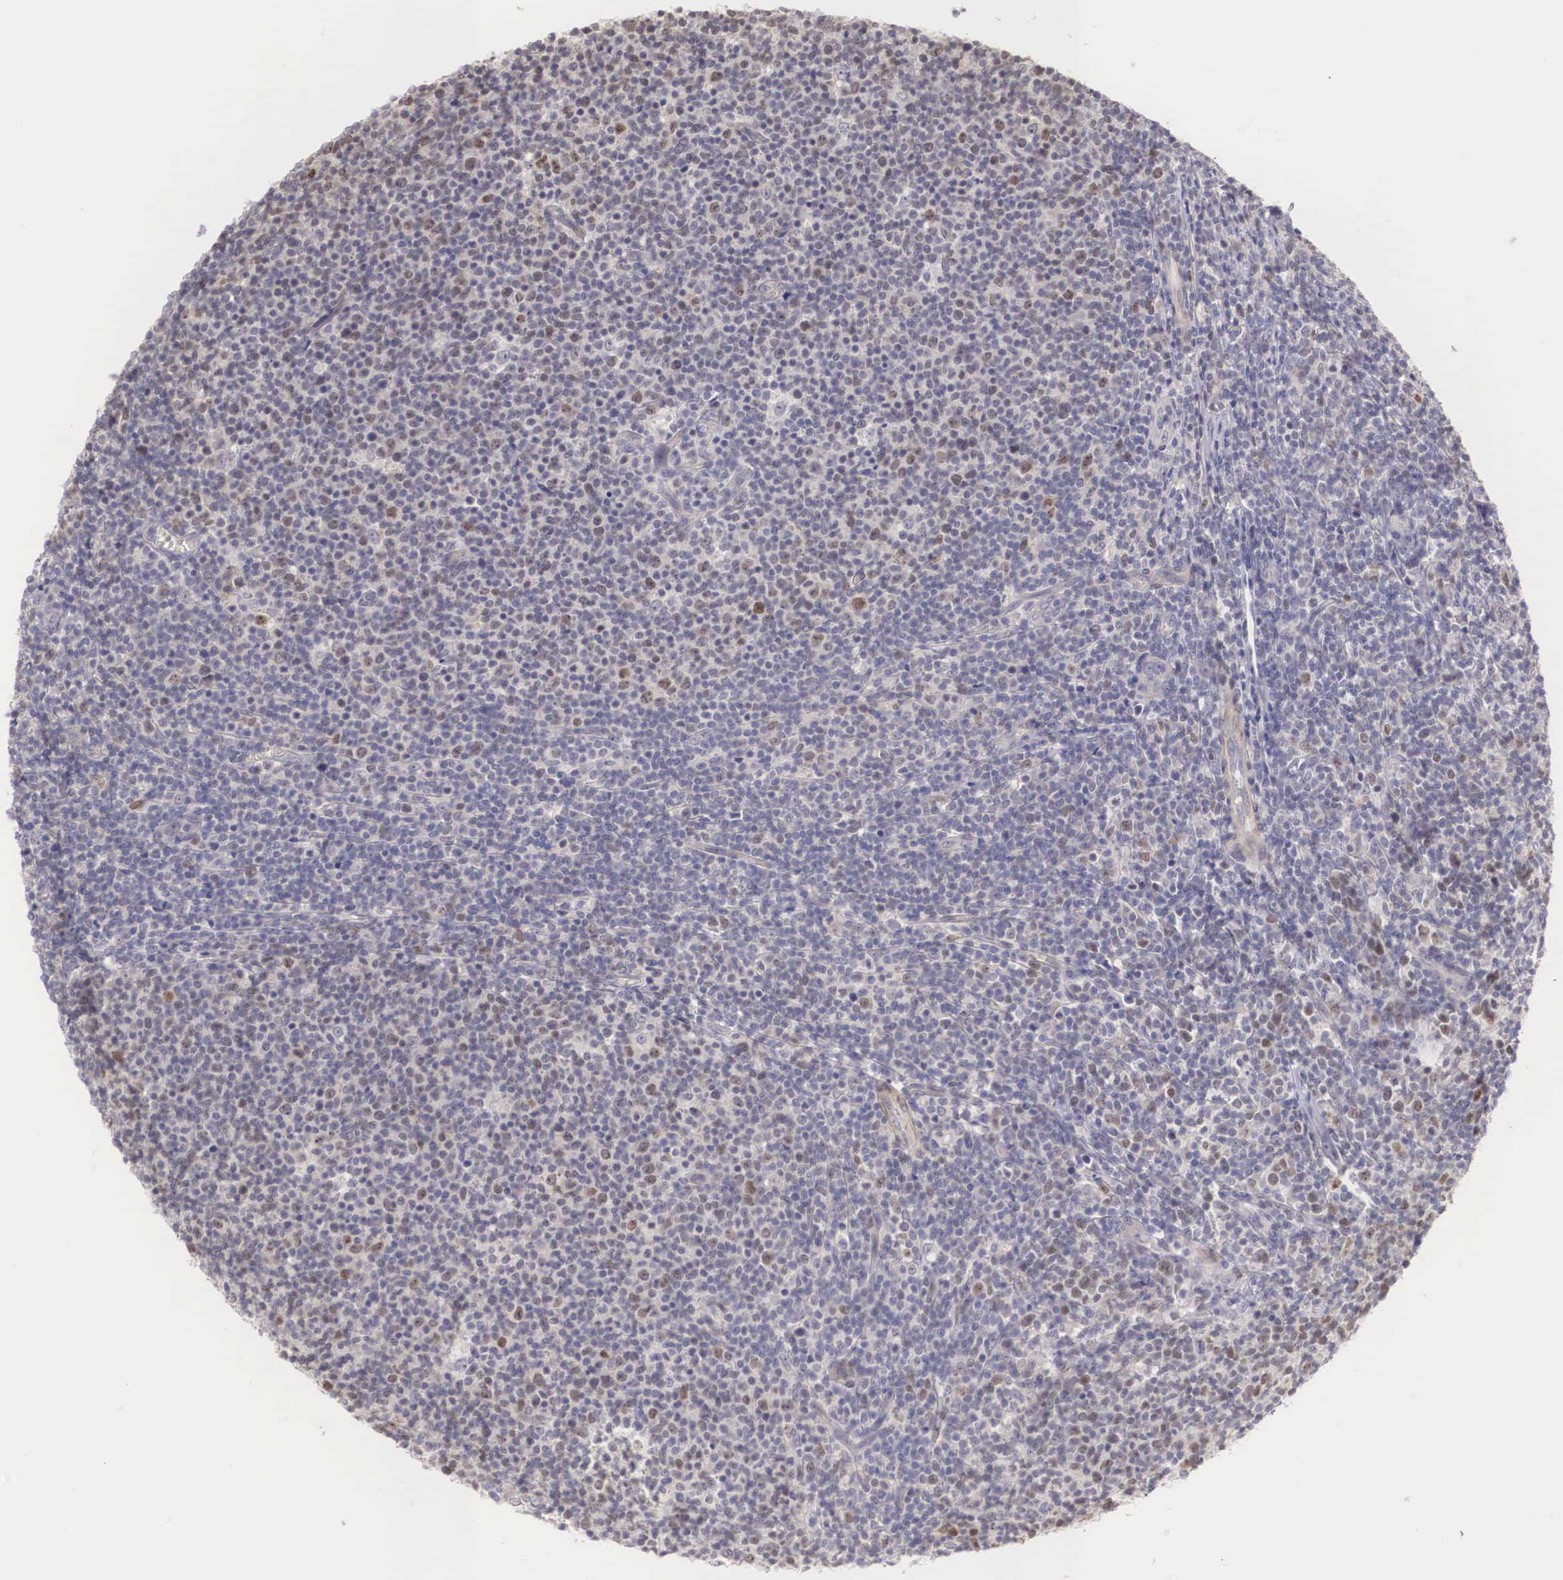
{"staining": {"intensity": "moderate", "quantity": "<25%", "location": "nuclear"}, "tissue": "lymphoma", "cell_type": "Tumor cells", "image_type": "cancer", "snomed": [{"axis": "morphology", "description": "Malignant lymphoma, non-Hodgkin's type, Low grade"}, {"axis": "topography", "description": "Lymph node"}], "caption": "Immunohistochemistry of human lymphoma demonstrates low levels of moderate nuclear staining in about <25% of tumor cells.", "gene": "ENOX2", "patient": {"sex": "male", "age": 74}}